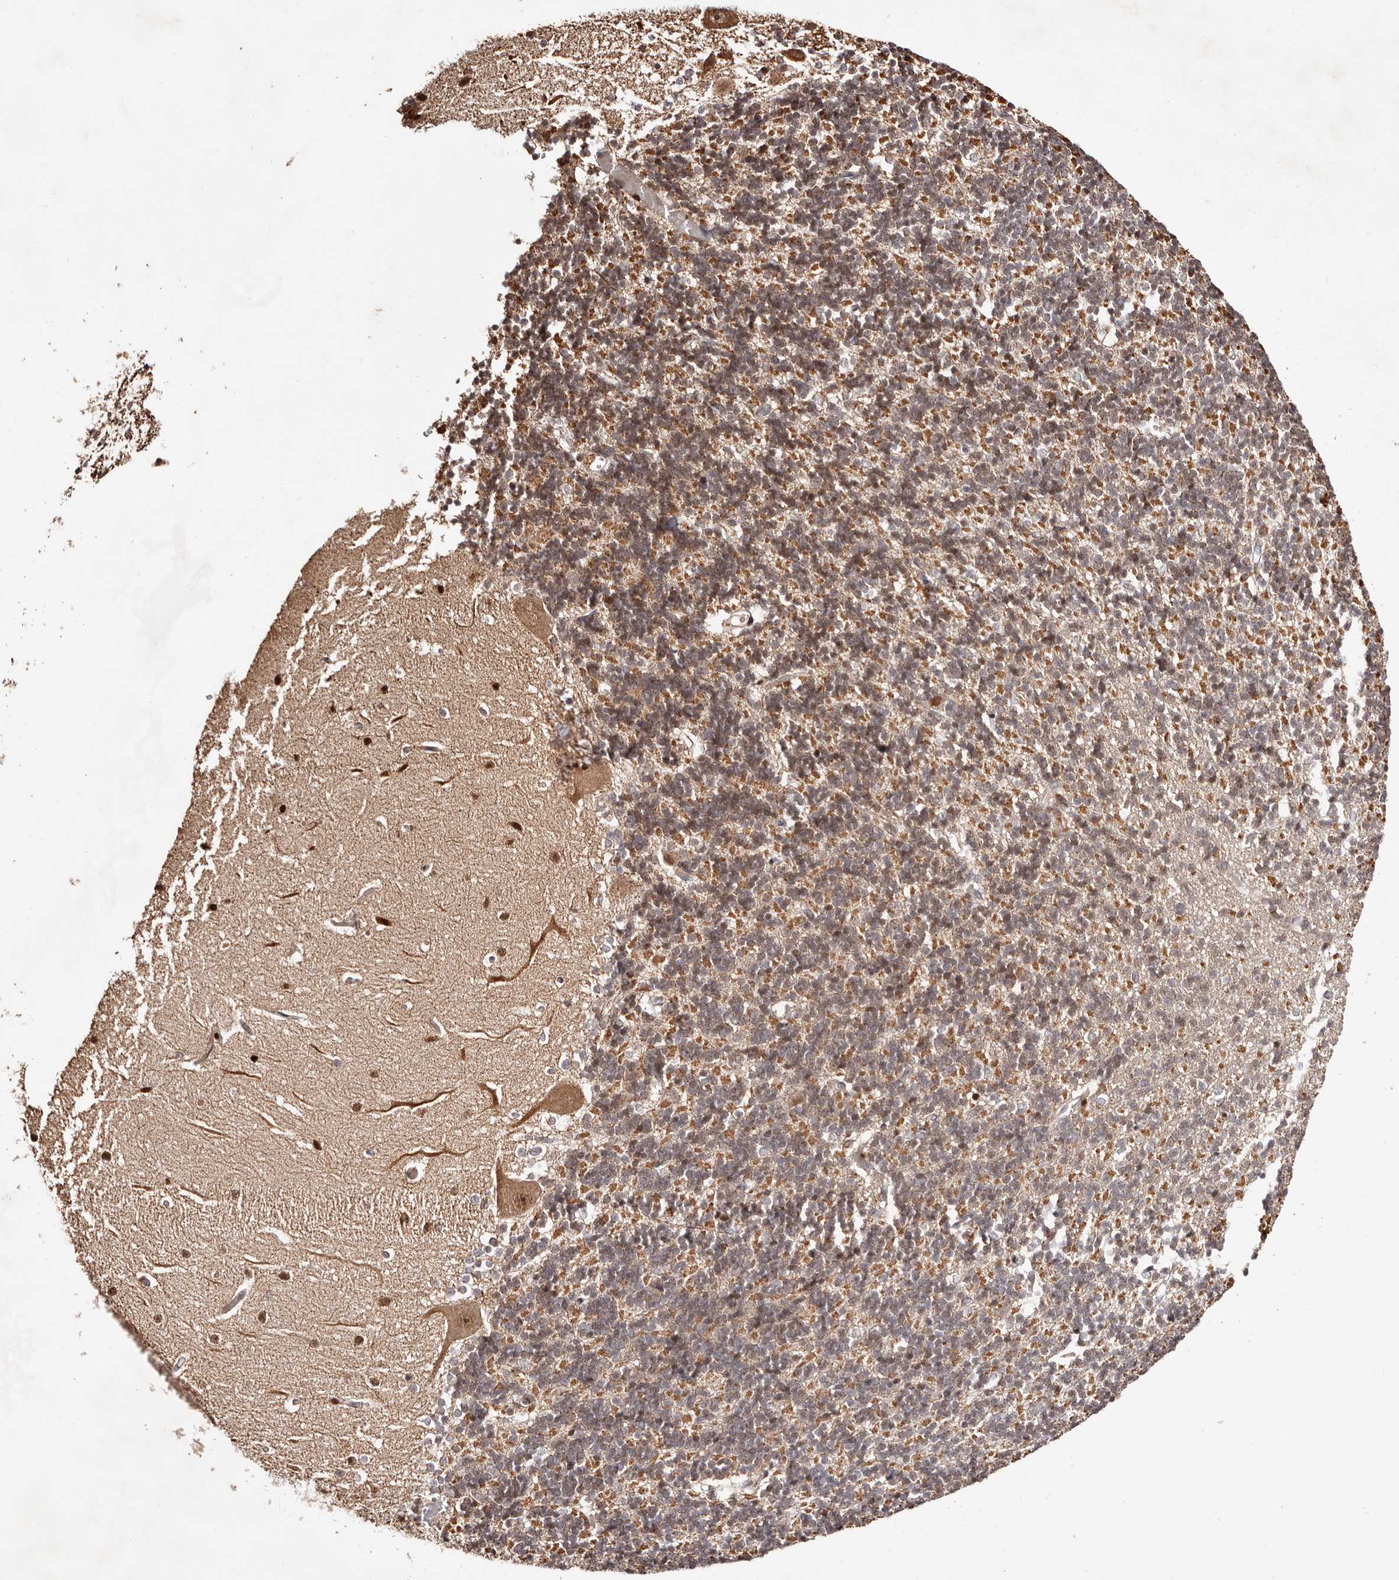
{"staining": {"intensity": "weak", "quantity": "25%-75%", "location": "cytoplasmic/membranous,nuclear"}, "tissue": "cerebellum", "cell_type": "Cells in granular layer", "image_type": "normal", "snomed": [{"axis": "morphology", "description": "Normal tissue, NOS"}, {"axis": "topography", "description": "Cerebellum"}], "caption": "The image exhibits immunohistochemical staining of benign cerebellum. There is weak cytoplasmic/membranous,nuclear staining is identified in about 25%-75% of cells in granular layer.", "gene": "HIVEP3", "patient": {"sex": "male", "age": 37}}